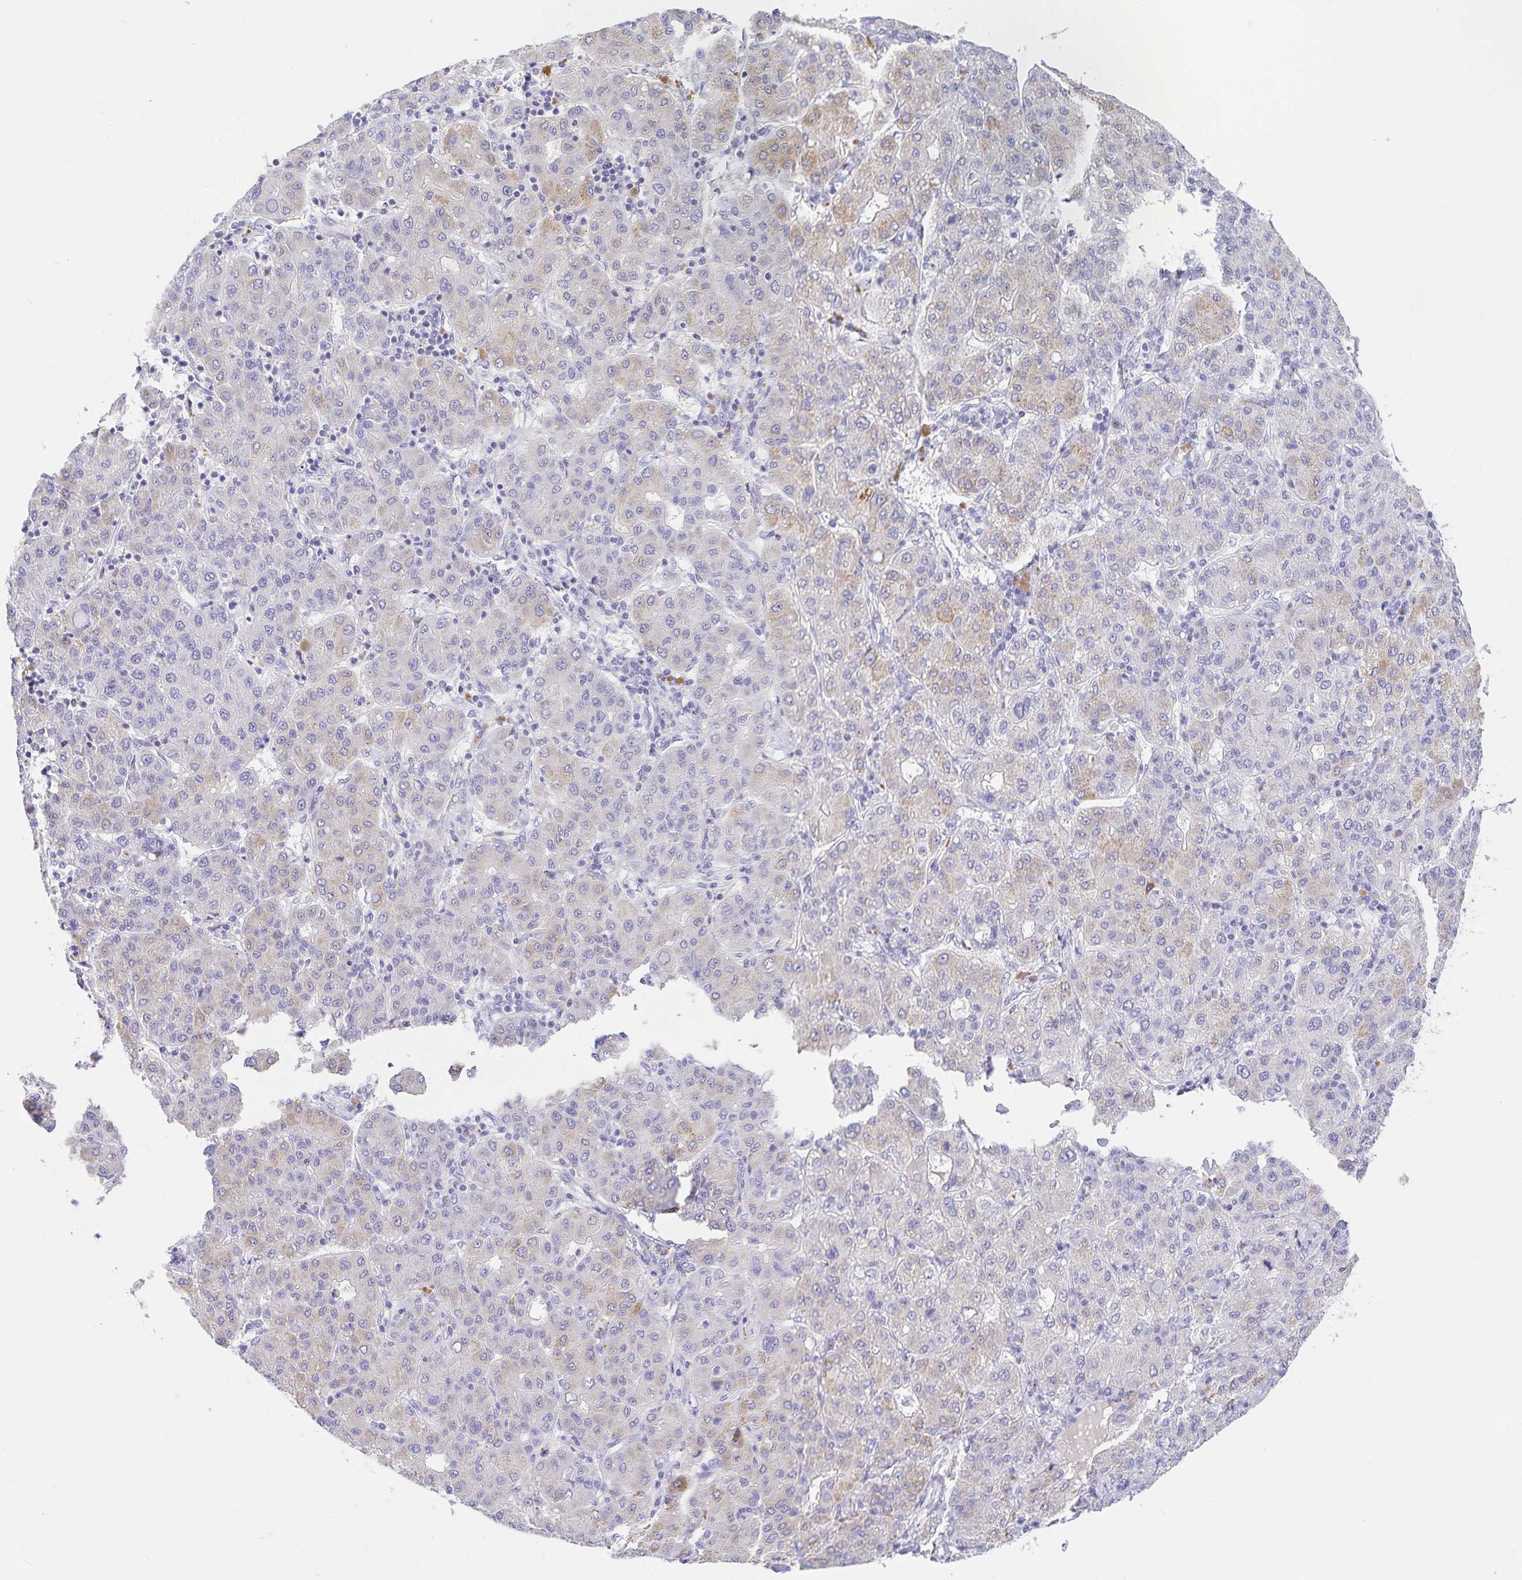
{"staining": {"intensity": "weak", "quantity": "<25%", "location": "cytoplasmic/membranous"}, "tissue": "liver cancer", "cell_type": "Tumor cells", "image_type": "cancer", "snomed": [{"axis": "morphology", "description": "Carcinoma, Hepatocellular, NOS"}, {"axis": "topography", "description": "Liver"}], "caption": "DAB (3,3'-diaminobenzidine) immunohistochemical staining of human liver cancer shows no significant positivity in tumor cells.", "gene": "KBTBD13", "patient": {"sex": "male", "age": 65}}